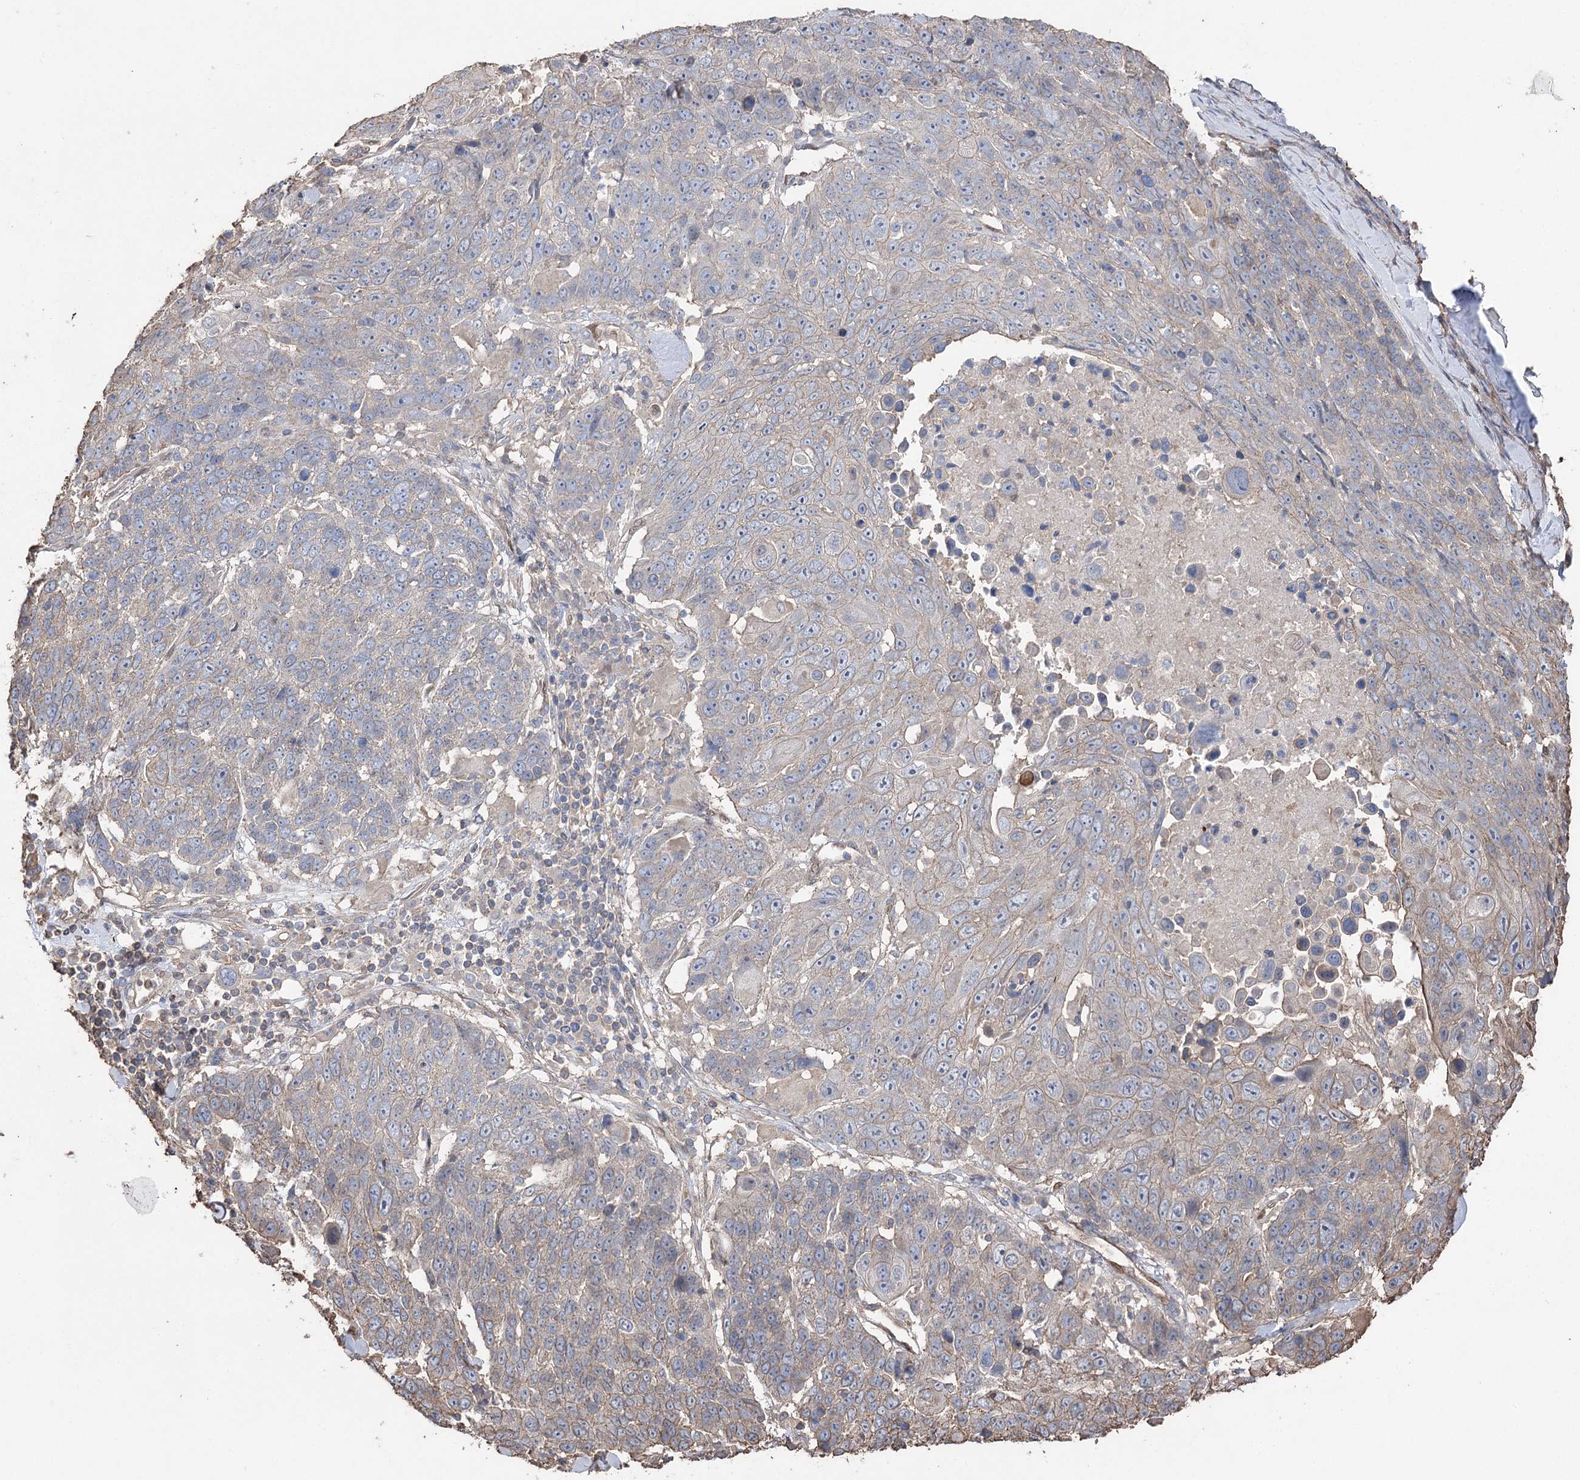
{"staining": {"intensity": "negative", "quantity": "none", "location": "none"}, "tissue": "lung cancer", "cell_type": "Tumor cells", "image_type": "cancer", "snomed": [{"axis": "morphology", "description": "Squamous cell carcinoma, NOS"}, {"axis": "topography", "description": "Lung"}], "caption": "IHC histopathology image of neoplastic tissue: human lung cancer stained with DAB (3,3'-diaminobenzidine) displays no significant protein expression in tumor cells. (Brightfield microscopy of DAB immunohistochemistry at high magnification).", "gene": "FAM13B", "patient": {"sex": "male", "age": 66}}